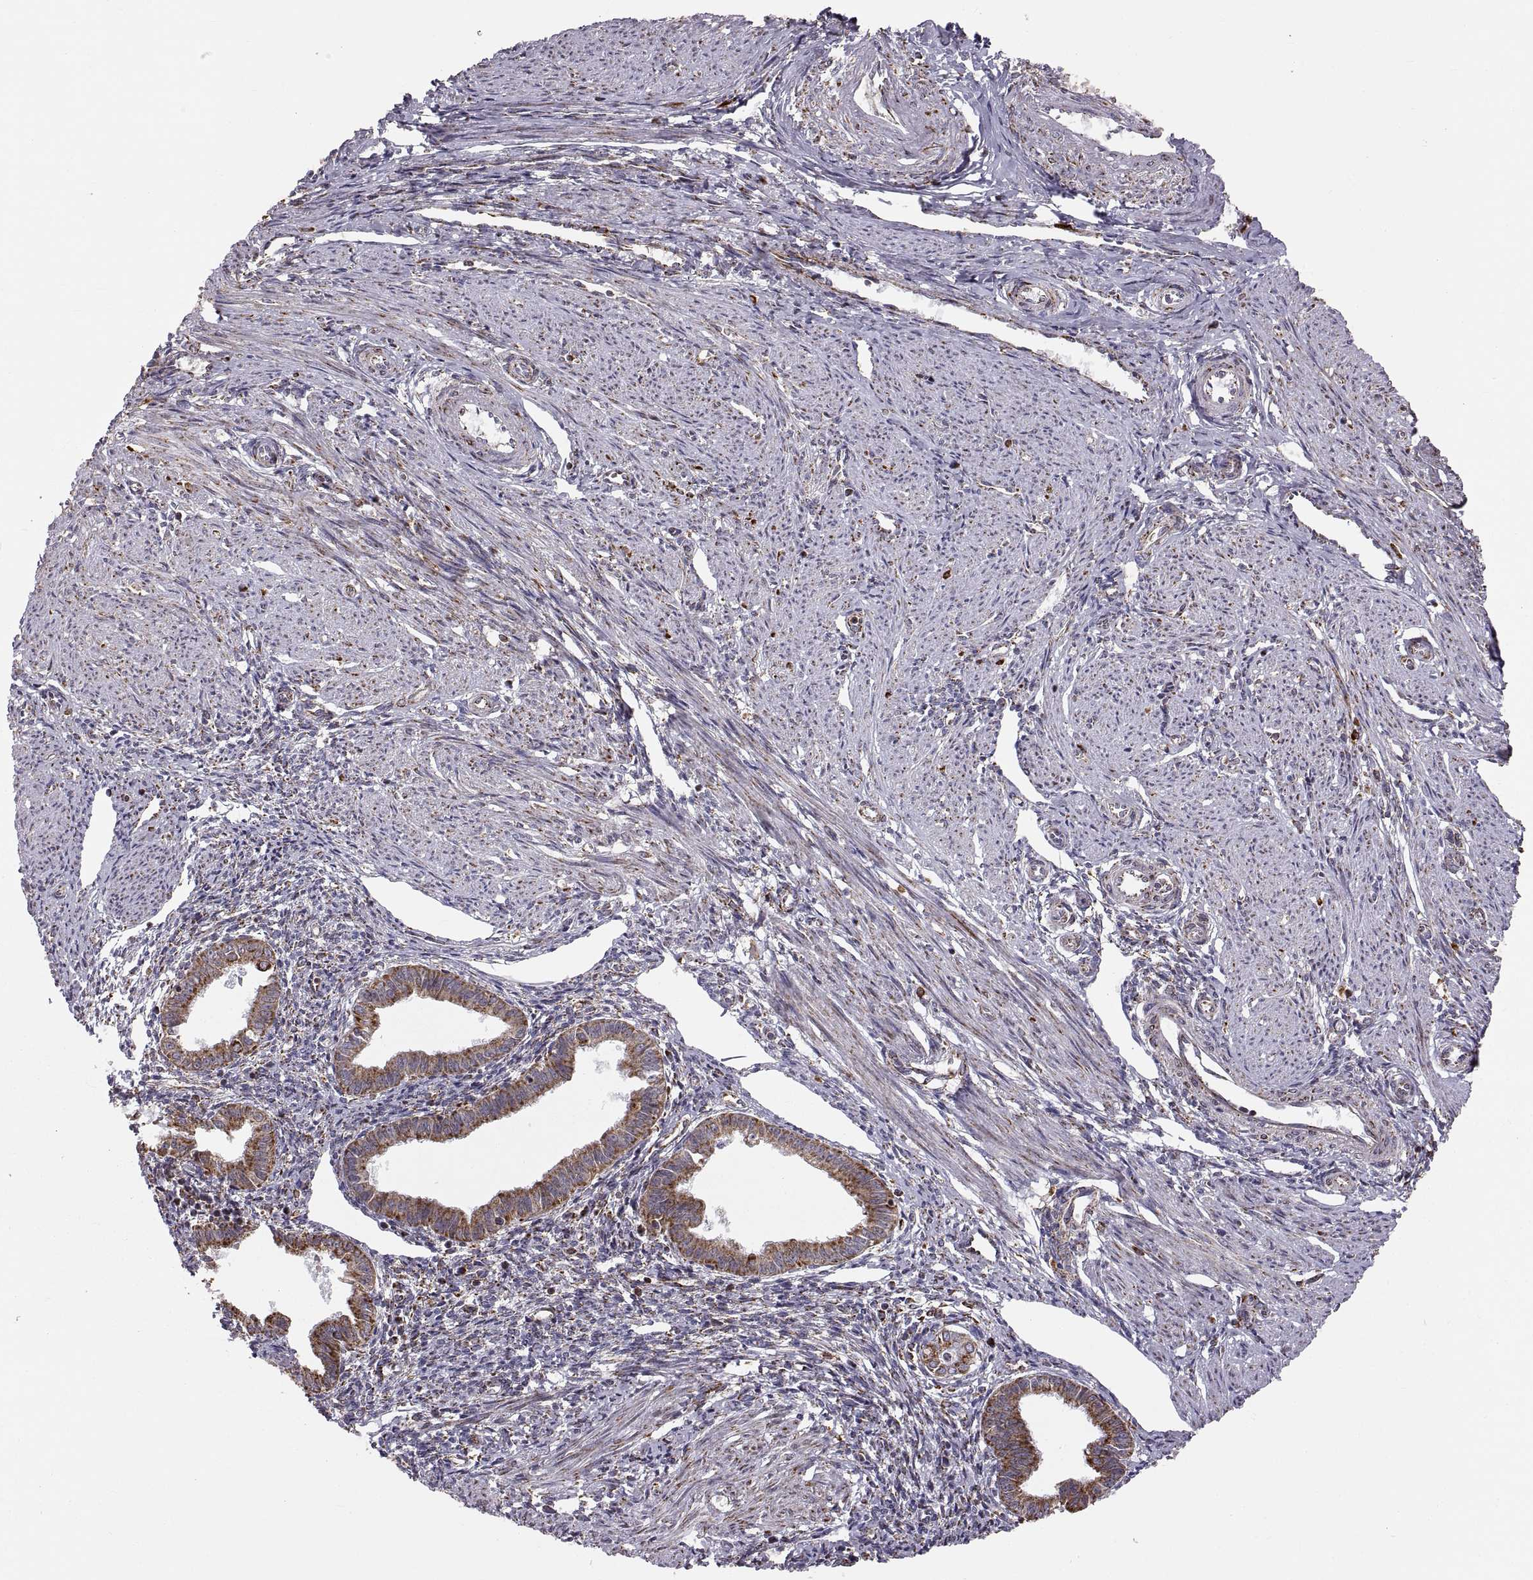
{"staining": {"intensity": "strong", "quantity": "25%-75%", "location": "cytoplasmic/membranous"}, "tissue": "endometrium", "cell_type": "Cells in endometrial stroma", "image_type": "normal", "snomed": [{"axis": "morphology", "description": "Normal tissue, NOS"}, {"axis": "topography", "description": "Endometrium"}], "caption": "A micrograph showing strong cytoplasmic/membranous staining in approximately 25%-75% of cells in endometrial stroma in unremarkable endometrium, as visualized by brown immunohistochemical staining.", "gene": "ARSD", "patient": {"sex": "female", "age": 37}}